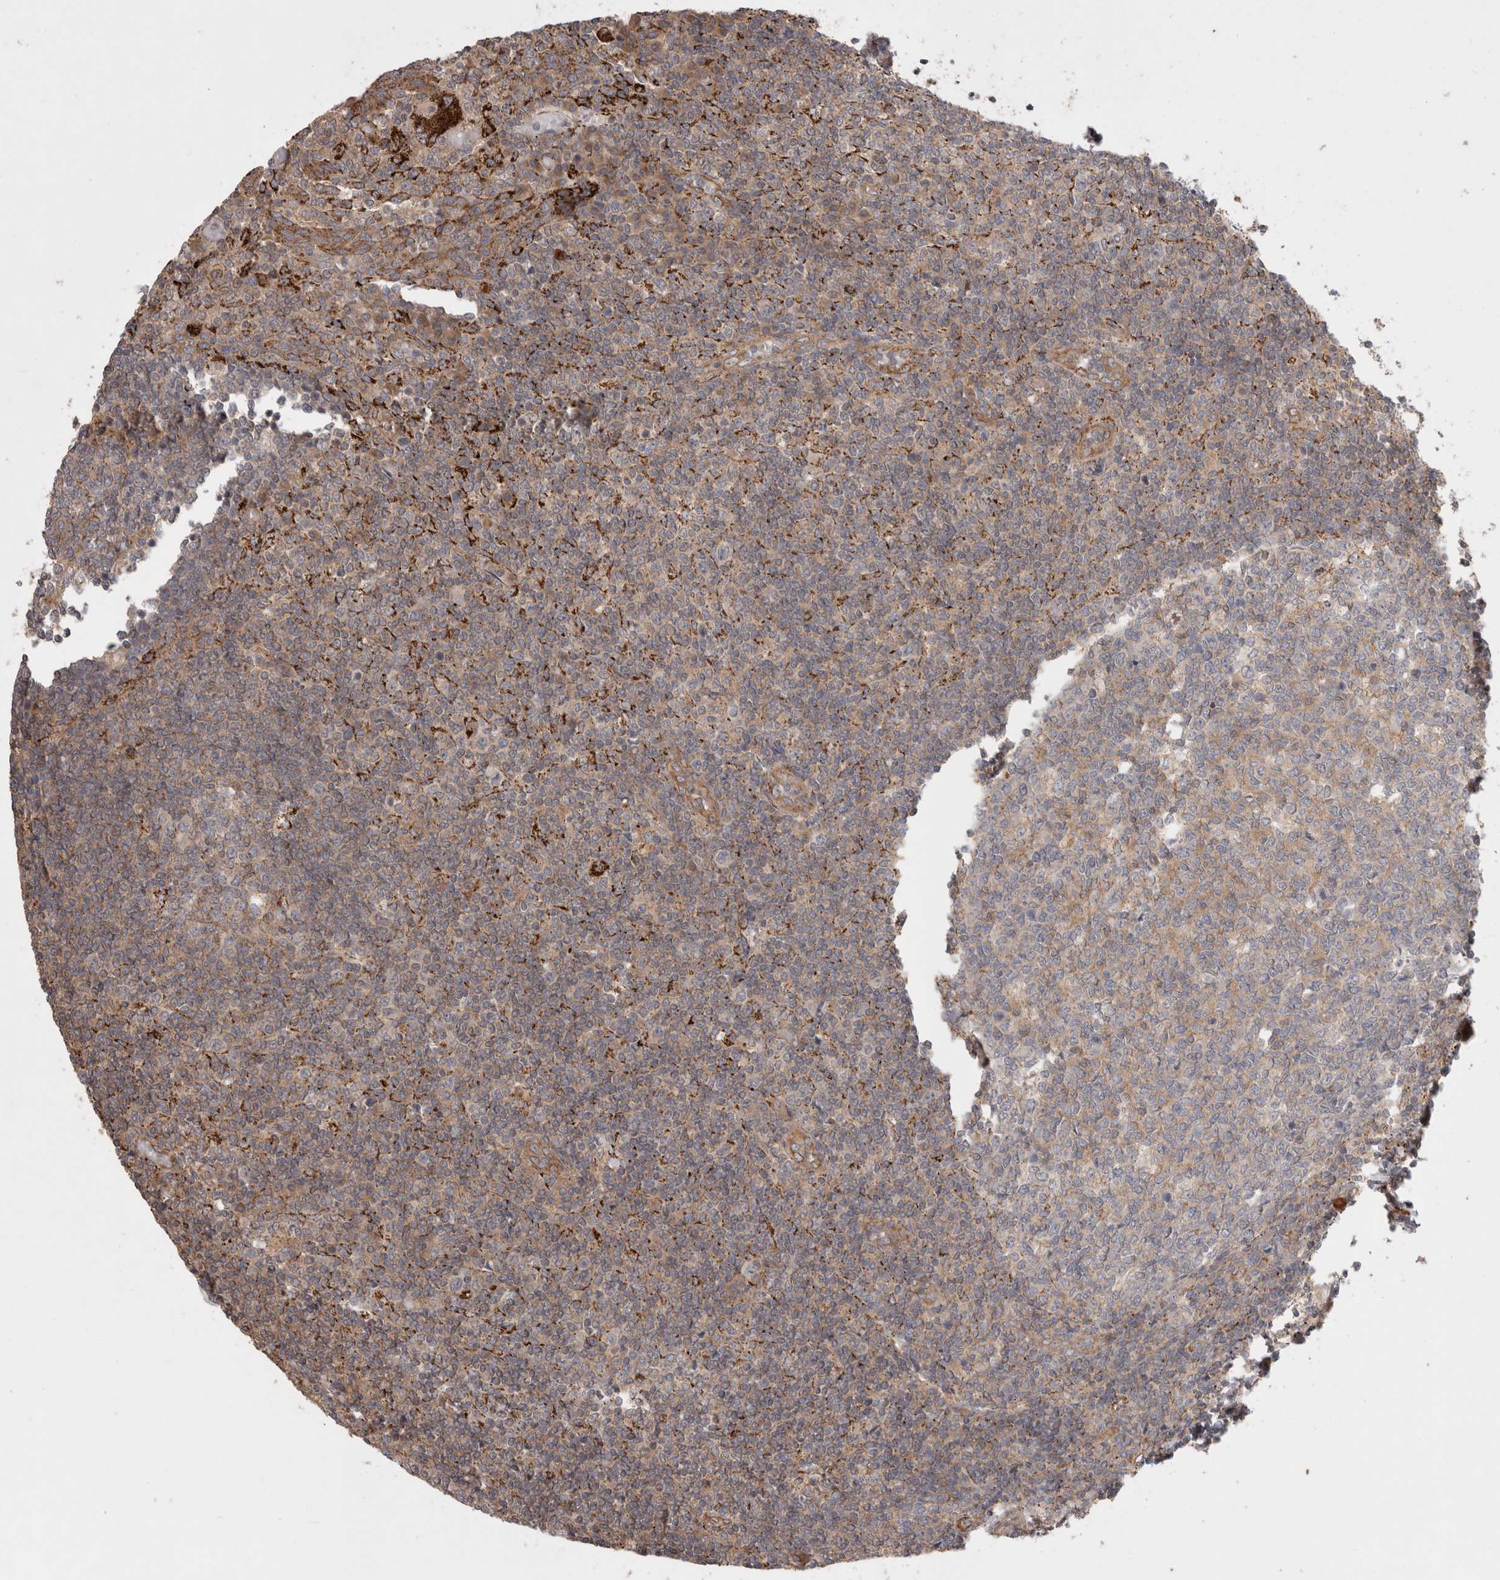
{"staining": {"intensity": "moderate", "quantity": "25%-75%", "location": "cytoplasmic/membranous"}, "tissue": "tonsil", "cell_type": "Germinal center cells", "image_type": "normal", "snomed": [{"axis": "morphology", "description": "Normal tissue, NOS"}, {"axis": "topography", "description": "Tonsil"}], "caption": "A medium amount of moderate cytoplasmic/membranous positivity is present in about 25%-75% of germinal center cells in benign tonsil.", "gene": "HROB", "patient": {"sex": "female", "age": 19}}